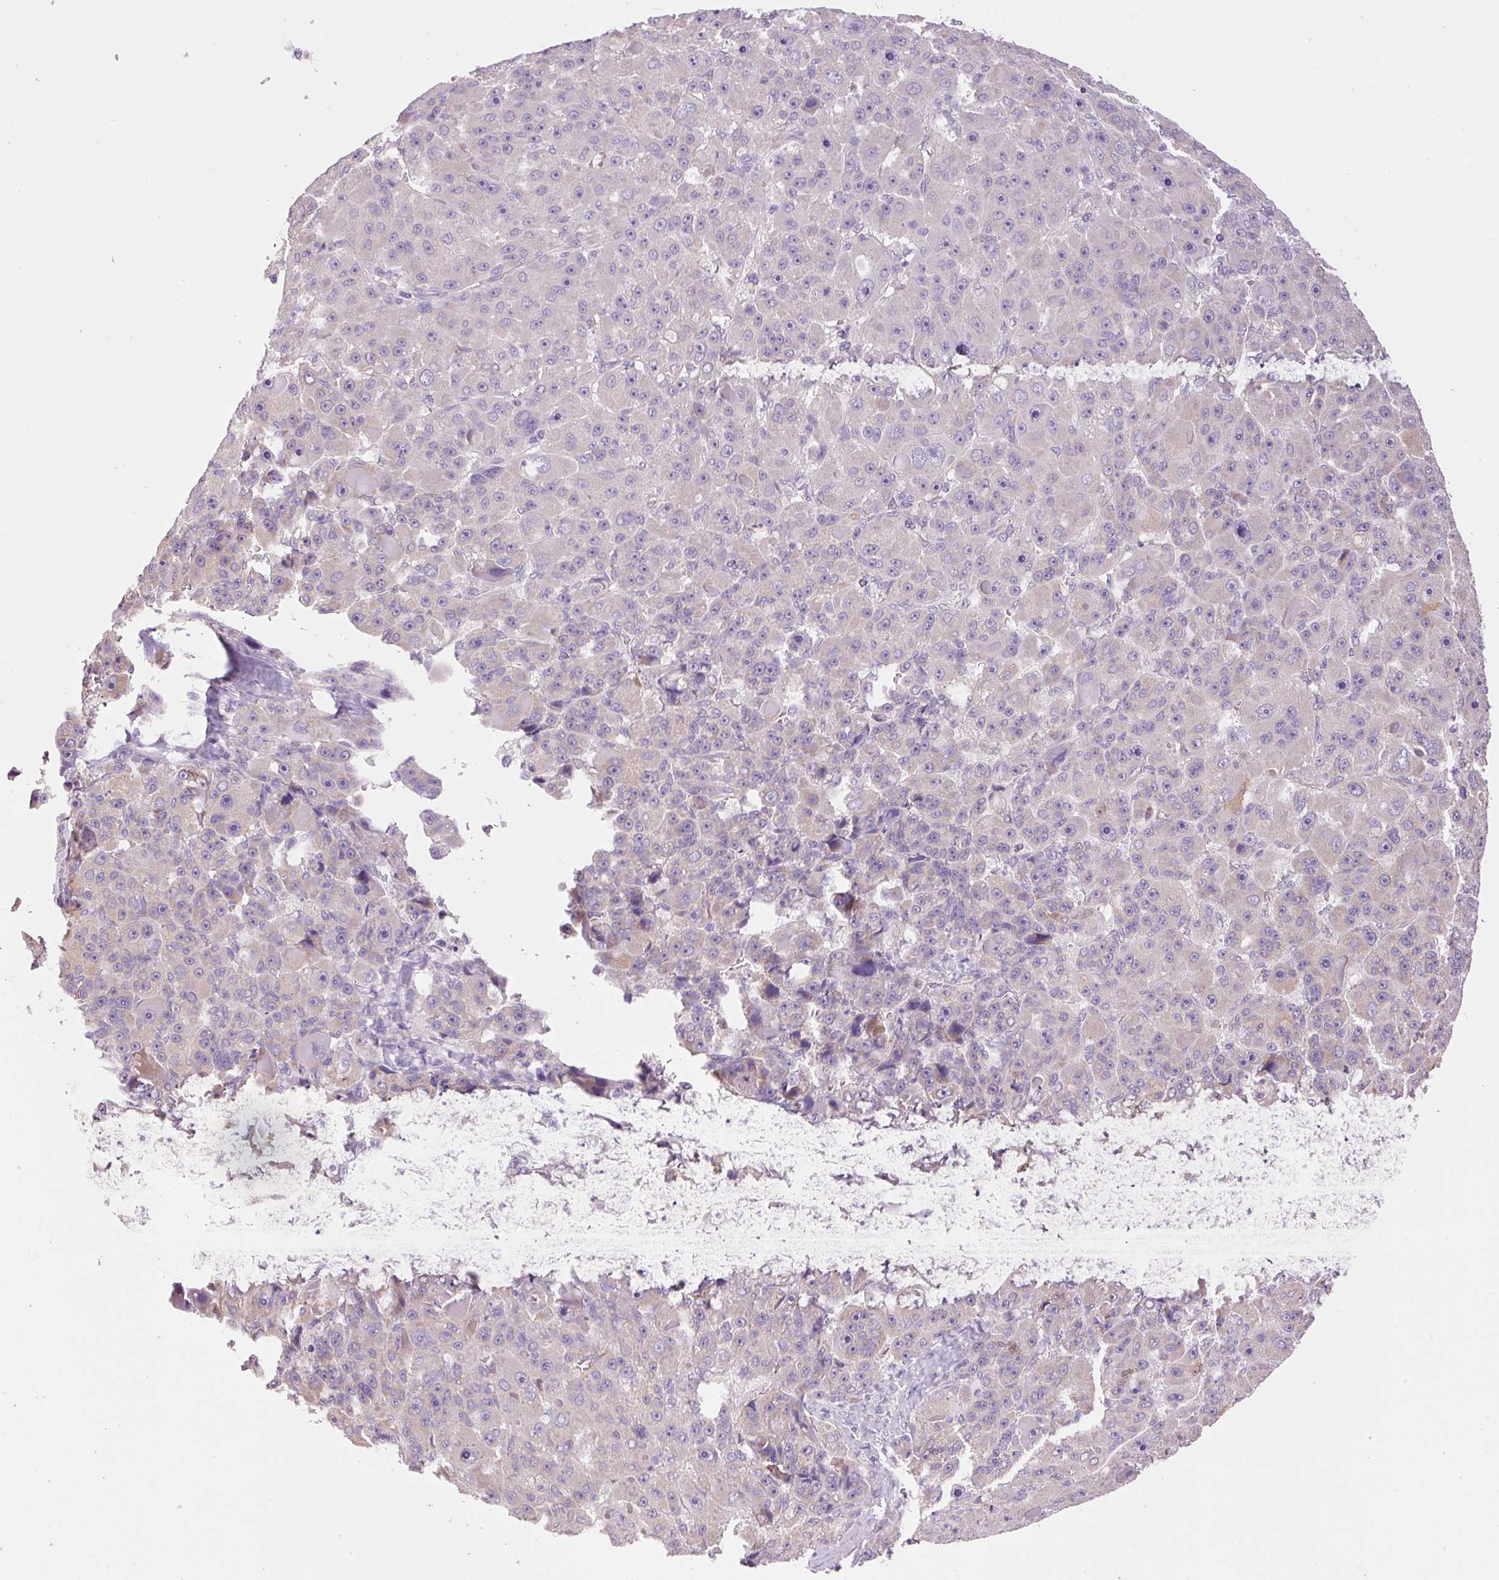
{"staining": {"intensity": "negative", "quantity": "none", "location": "none"}, "tissue": "liver cancer", "cell_type": "Tumor cells", "image_type": "cancer", "snomed": [{"axis": "morphology", "description": "Carcinoma, Hepatocellular, NOS"}, {"axis": "topography", "description": "Liver"}], "caption": "High power microscopy image of an immunohistochemistry (IHC) photomicrograph of hepatocellular carcinoma (liver), revealing no significant staining in tumor cells.", "gene": "PNPLA5", "patient": {"sex": "male", "age": 76}}